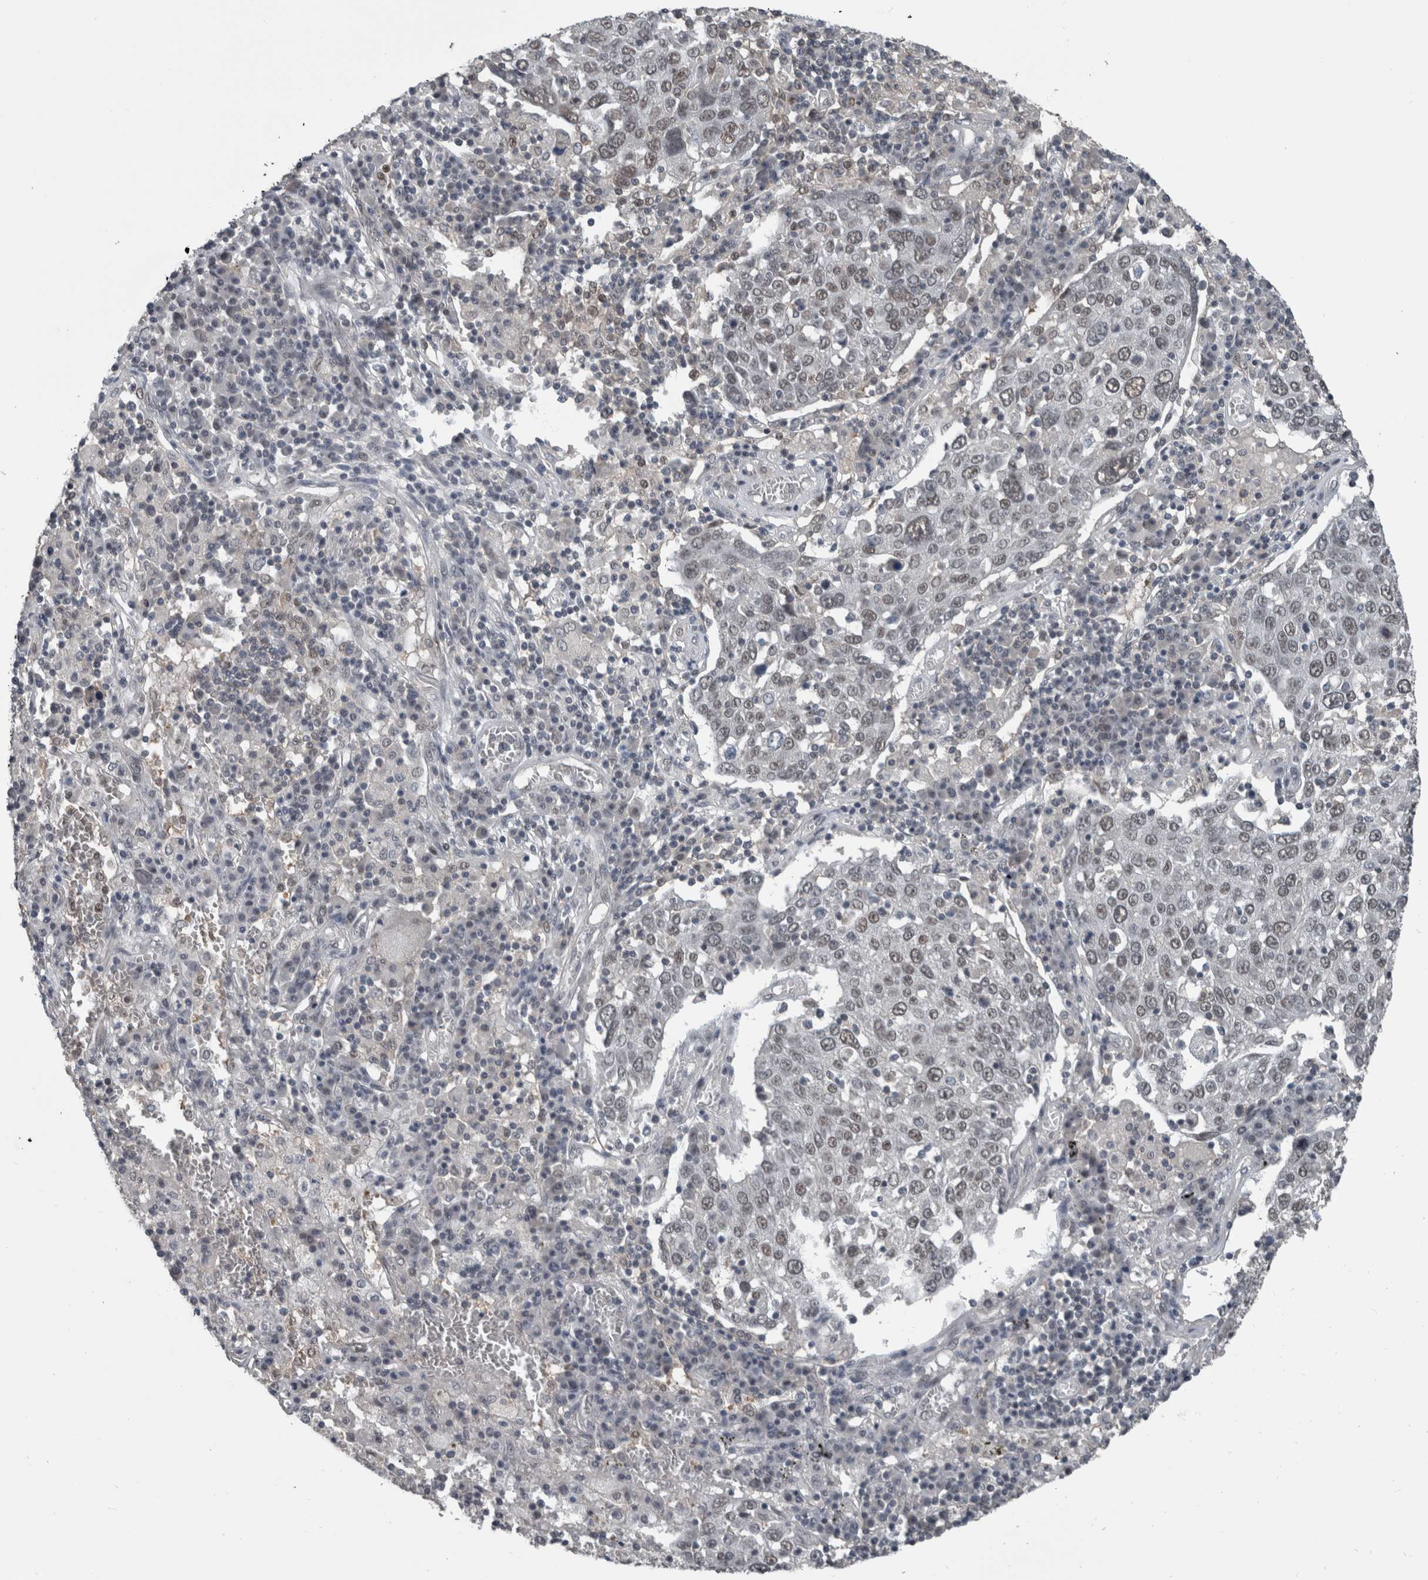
{"staining": {"intensity": "weak", "quantity": "<25%", "location": "nuclear"}, "tissue": "lung cancer", "cell_type": "Tumor cells", "image_type": "cancer", "snomed": [{"axis": "morphology", "description": "Squamous cell carcinoma, NOS"}, {"axis": "topography", "description": "Lung"}], "caption": "IHC photomicrograph of neoplastic tissue: human squamous cell carcinoma (lung) stained with DAB (3,3'-diaminobenzidine) demonstrates no significant protein positivity in tumor cells.", "gene": "ZBTB21", "patient": {"sex": "male", "age": 65}}